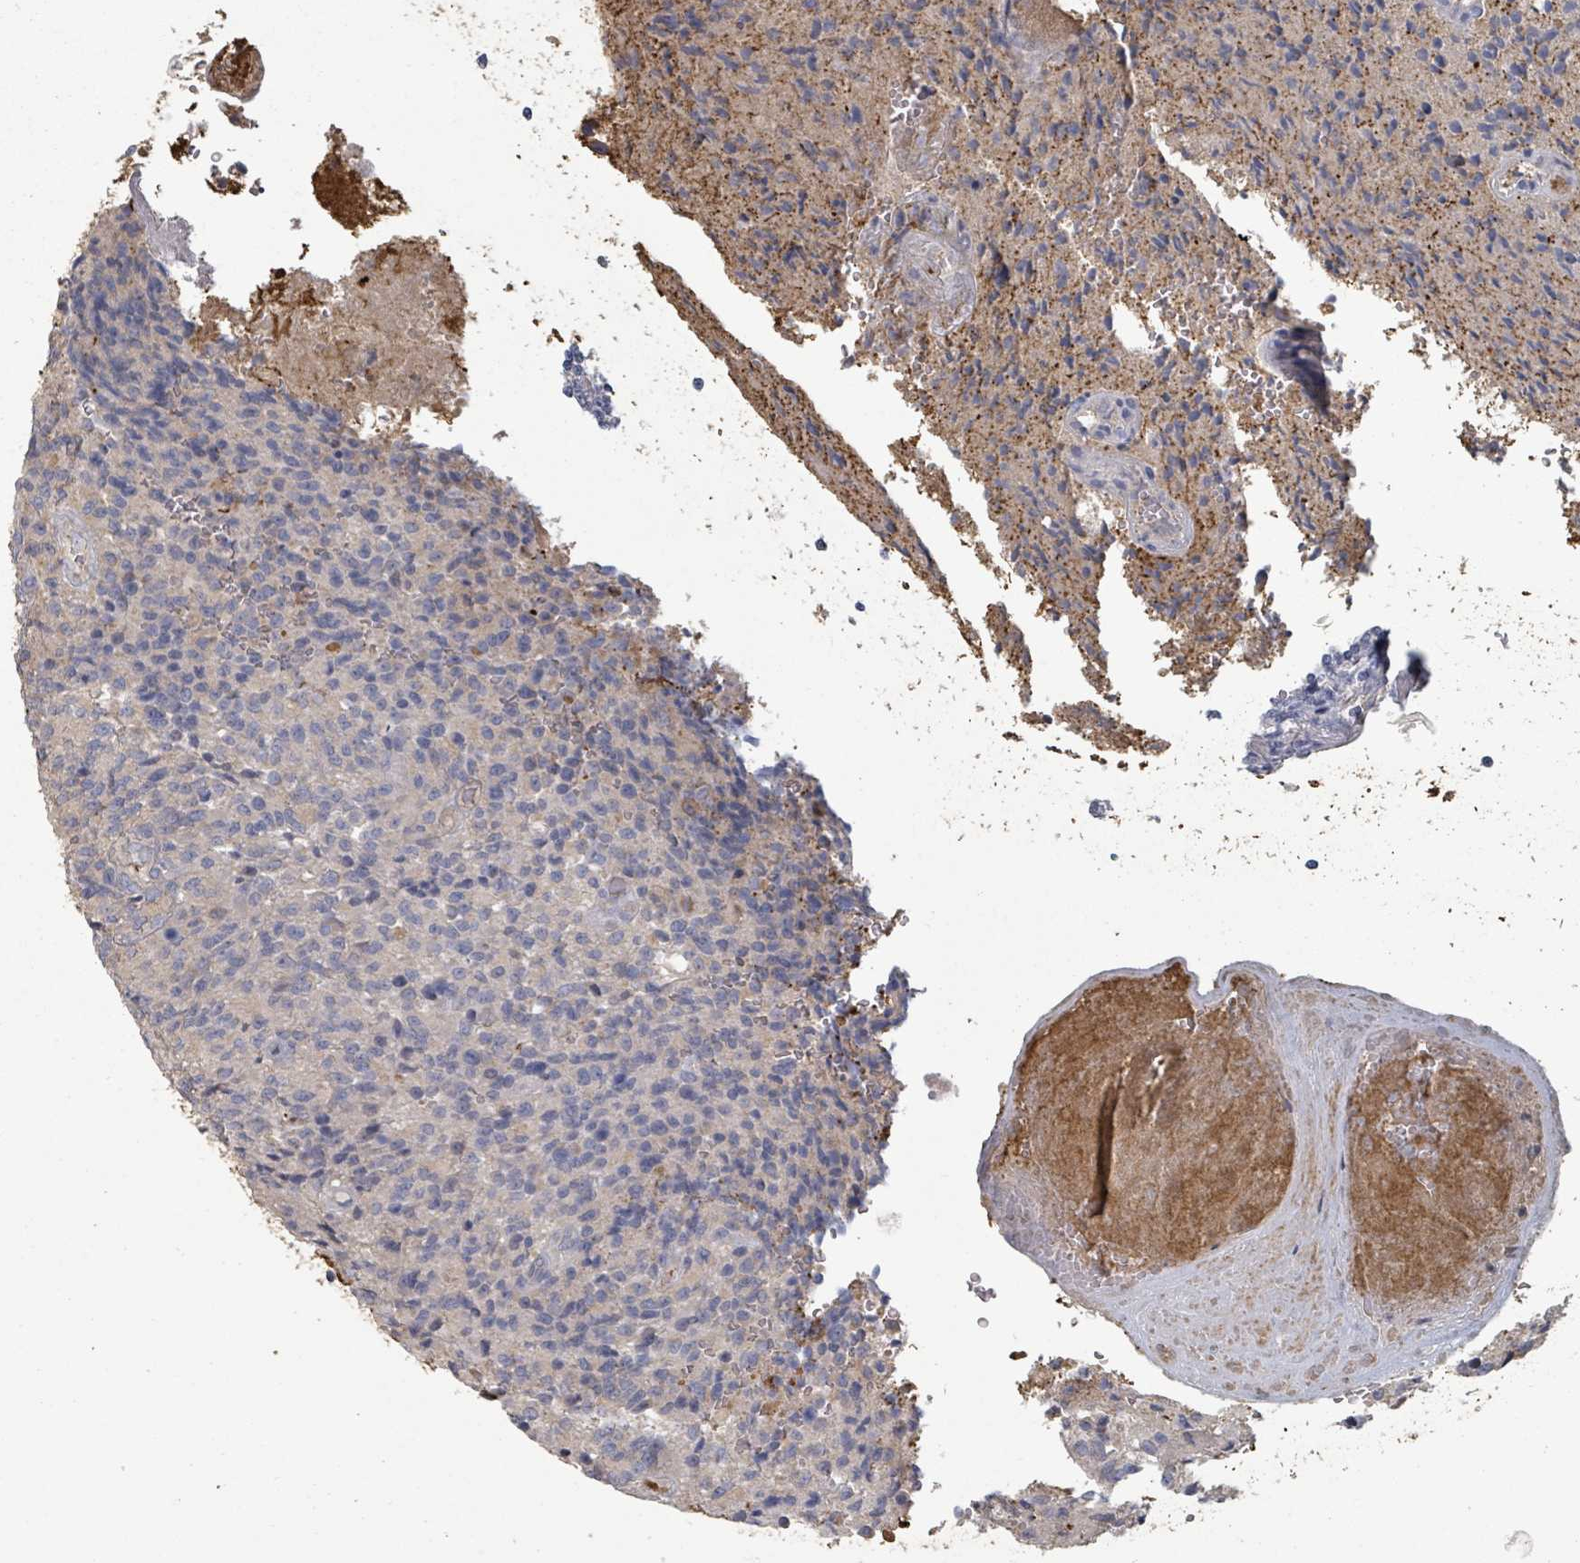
{"staining": {"intensity": "negative", "quantity": "none", "location": "none"}, "tissue": "glioma", "cell_type": "Tumor cells", "image_type": "cancer", "snomed": [{"axis": "morphology", "description": "Normal tissue, NOS"}, {"axis": "morphology", "description": "Glioma, malignant, High grade"}, {"axis": "topography", "description": "Cerebral cortex"}], "caption": "Immunohistochemical staining of glioma exhibits no significant positivity in tumor cells. (DAB IHC with hematoxylin counter stain).", "gene": "PLAUR", "patient": {"sex": "male", "age": 56}}